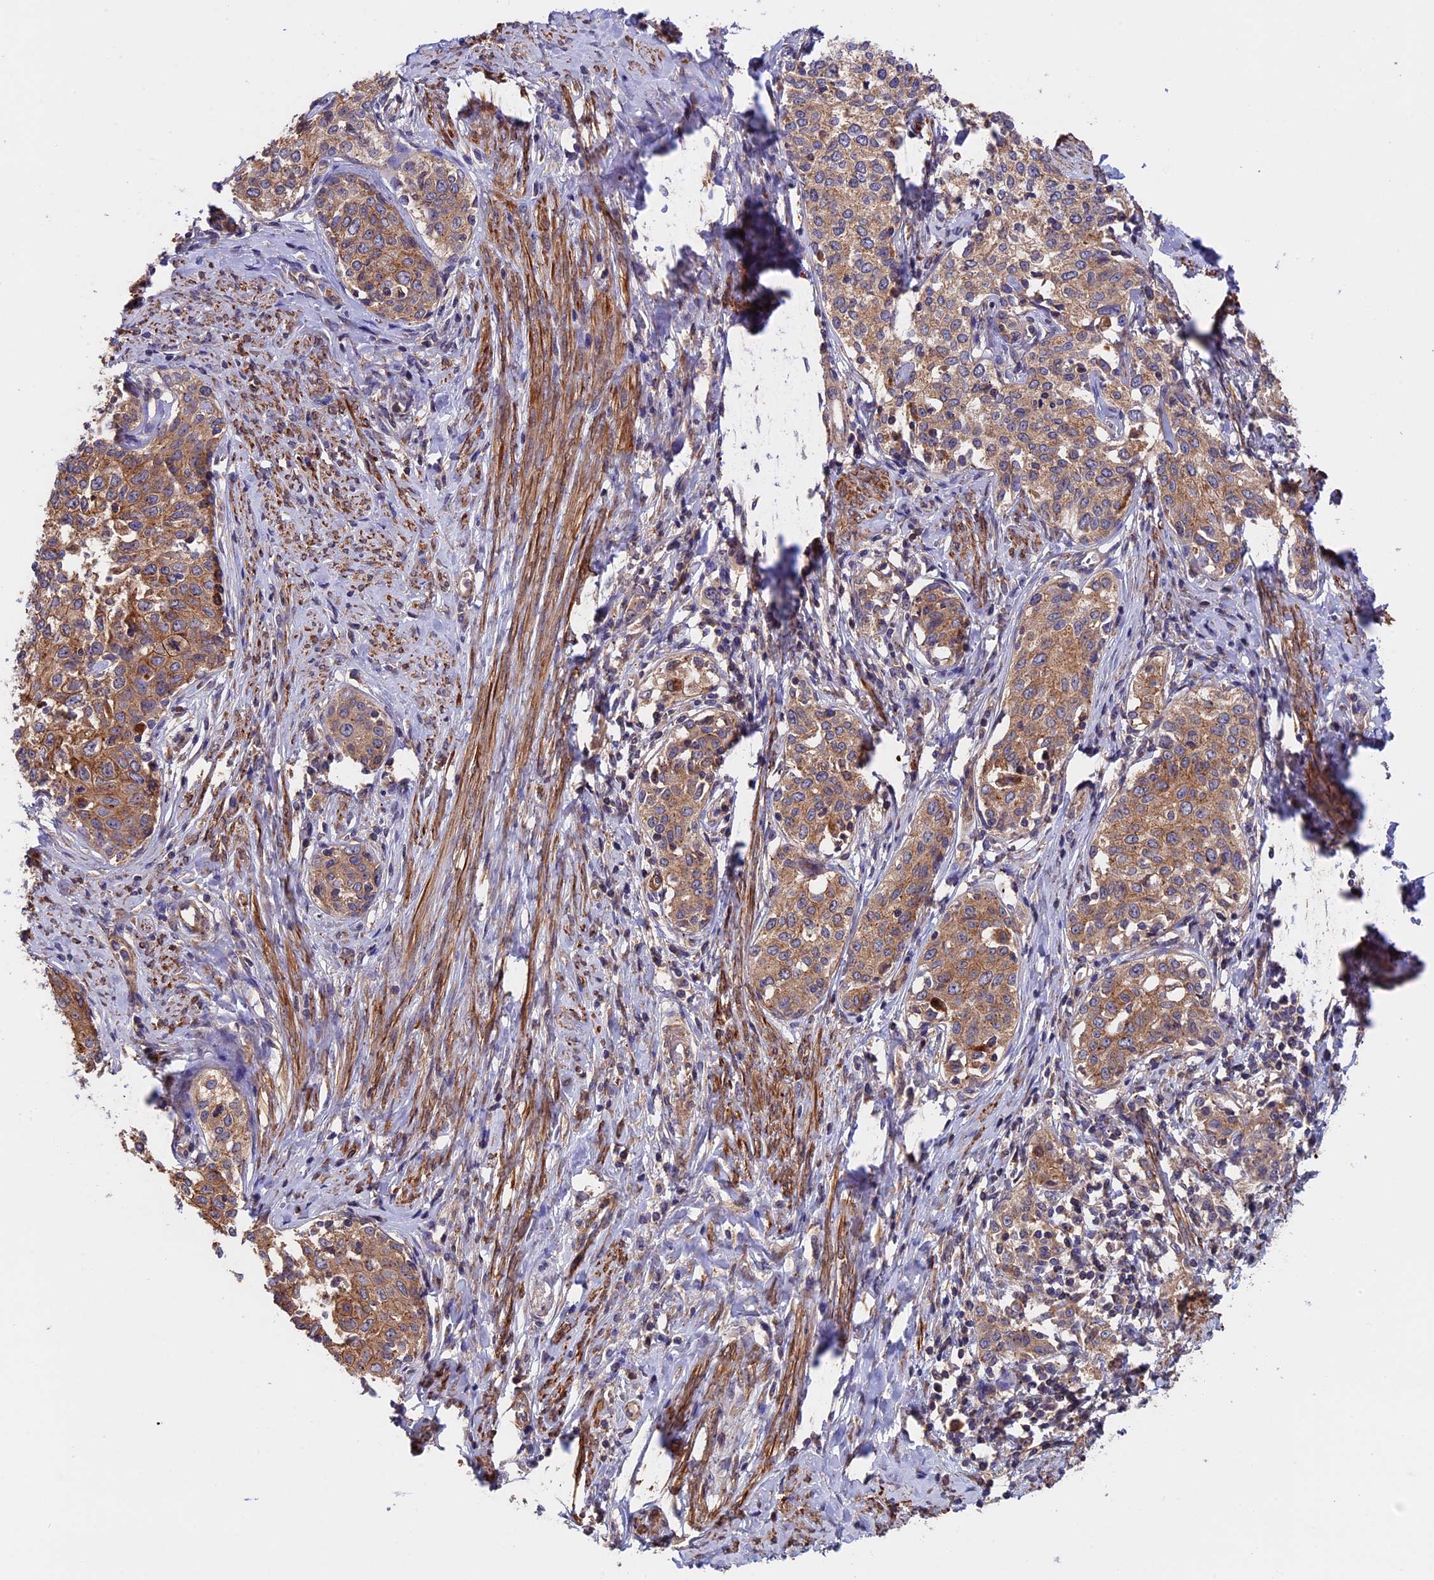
{"staining": {"intensity": "moderate", "quantity": ">75%", "location": "cytoplasmic/membranous"}, "tissue": "cervical cancer", "cell_type": "Tumor cells", "image_type": "cancer", "snomed": [{"axis": "morphology", "description": "Squamous cell carcinoma, NOS"}, {"axis": "morphology", "description": "Adenocarcinoma, NOS"}, {"axis": "topography", "description": "Cervix"}], "caption": "High-power microscopy captured an IHC image of squamous cell carcinoma (cervical), revealing moderate cytoplasmic/membranous positivity in approximately >75% of tumor cells.", "gene": "SLC9A5", "patient": {"sex": "female", "age": 52}}